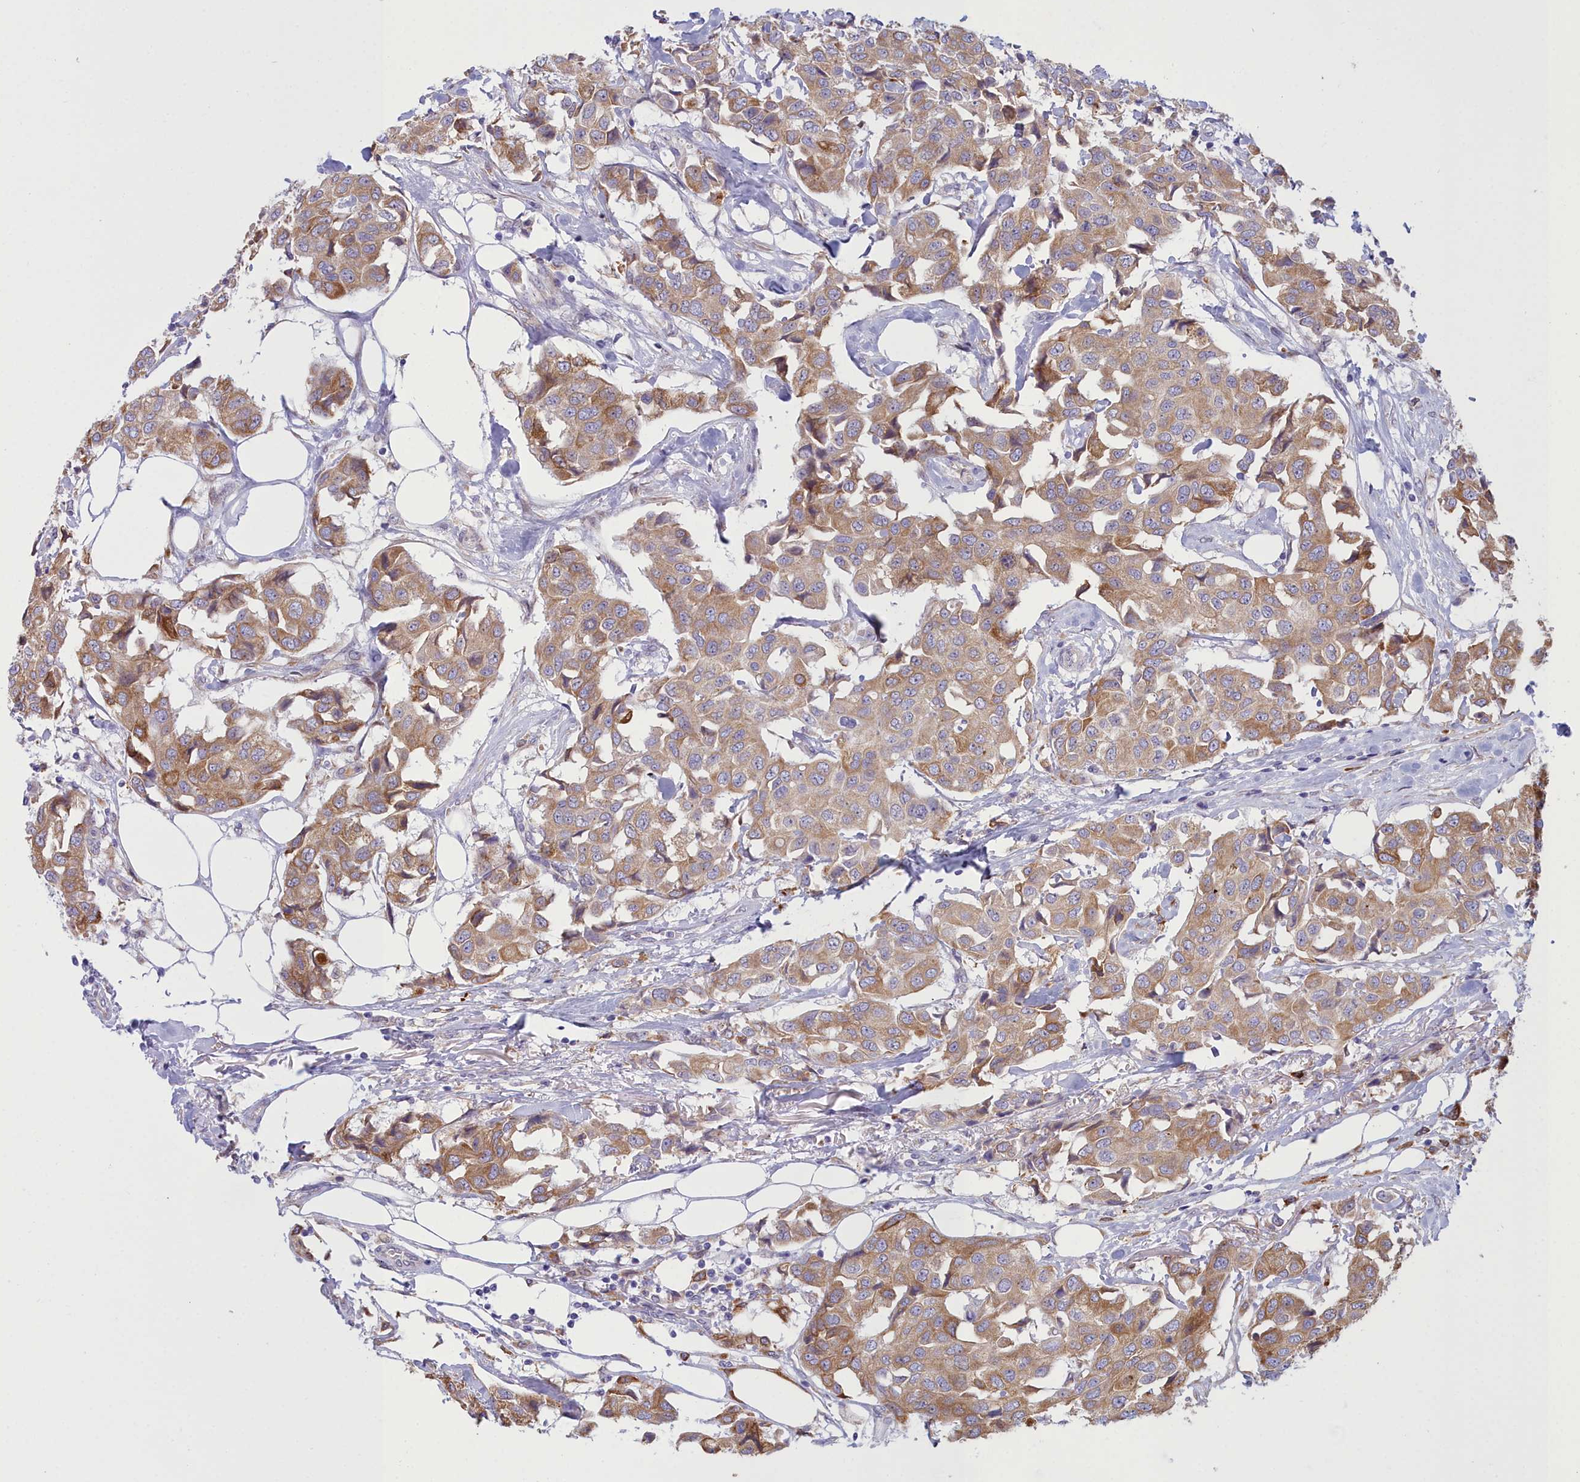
{"staining": {"intensity": "moderate", "quantity": ">75%", "location": "cytoplasmic/membranous"}, "tissue": "breast cancer", "cell_type": "Tumor cells", "image_type": "cancer", "snomed": [{"axis": "morphology", "description": "Duct carcinoma"}, {"axis": "topography", "description": "Breast"}], "caption": "DAB (3,3'-diaminobenzidine) immunohistochemical staining of breast cancer exhibits moderate cytoplasmic/membranous protein positivity in about >75% of tumor cells. Nuclei are stained in blue.", "gene": "HM13", "patient": {"sex": "female", "age": 80}}